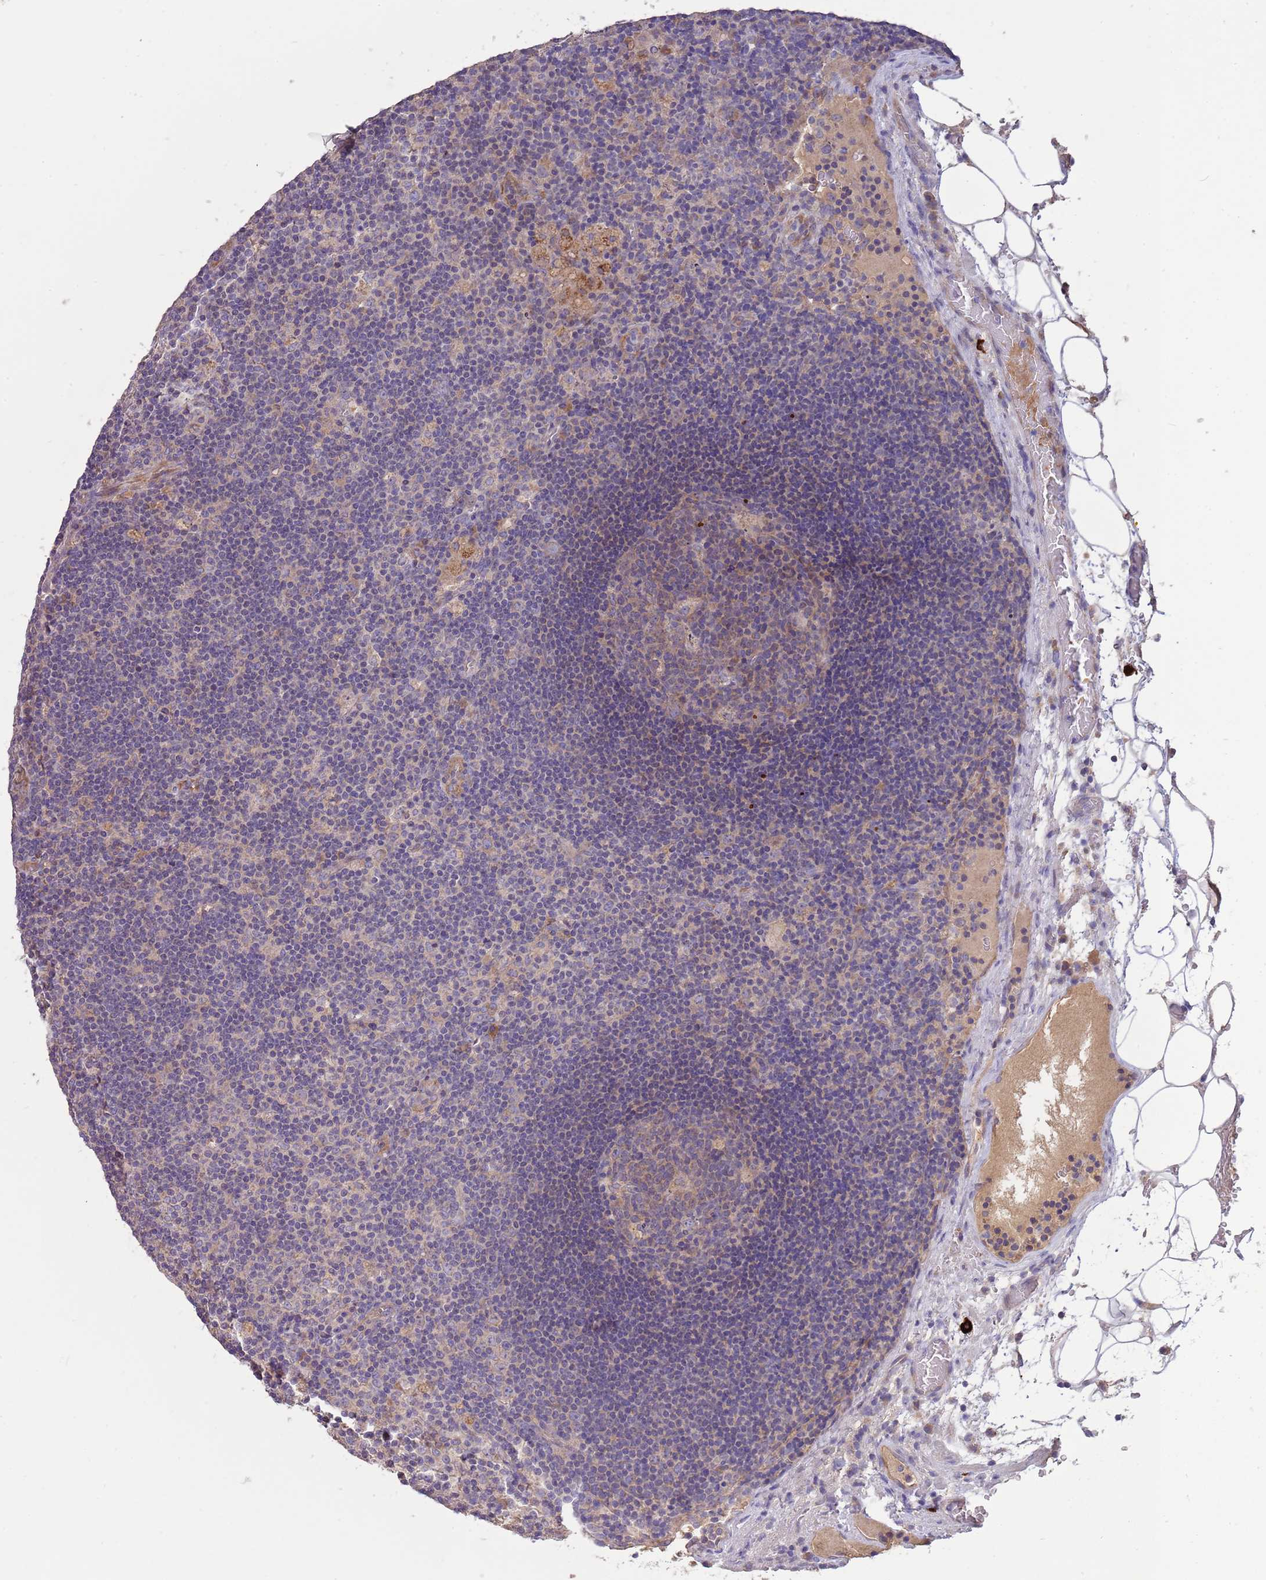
{"staining": {"intensity": "negative", "quantity": "none", "location": "none"}, "tissue": "lymph node", "cell_type": "Germinal center cells", "image_type": "normal", "snomed": [{"axis": "morphology", "description": "Normal tissue, NOS"}, {"axis": "topography", "description": "Lymph node"}], "caption": "This is a photomicrograph of immunohistochemistry (IHC) staining of normal lymph node, which shows no positivity in germinal center cells.", "gene": "TRMO", "patient": {"sex": "male", "age": 58}}